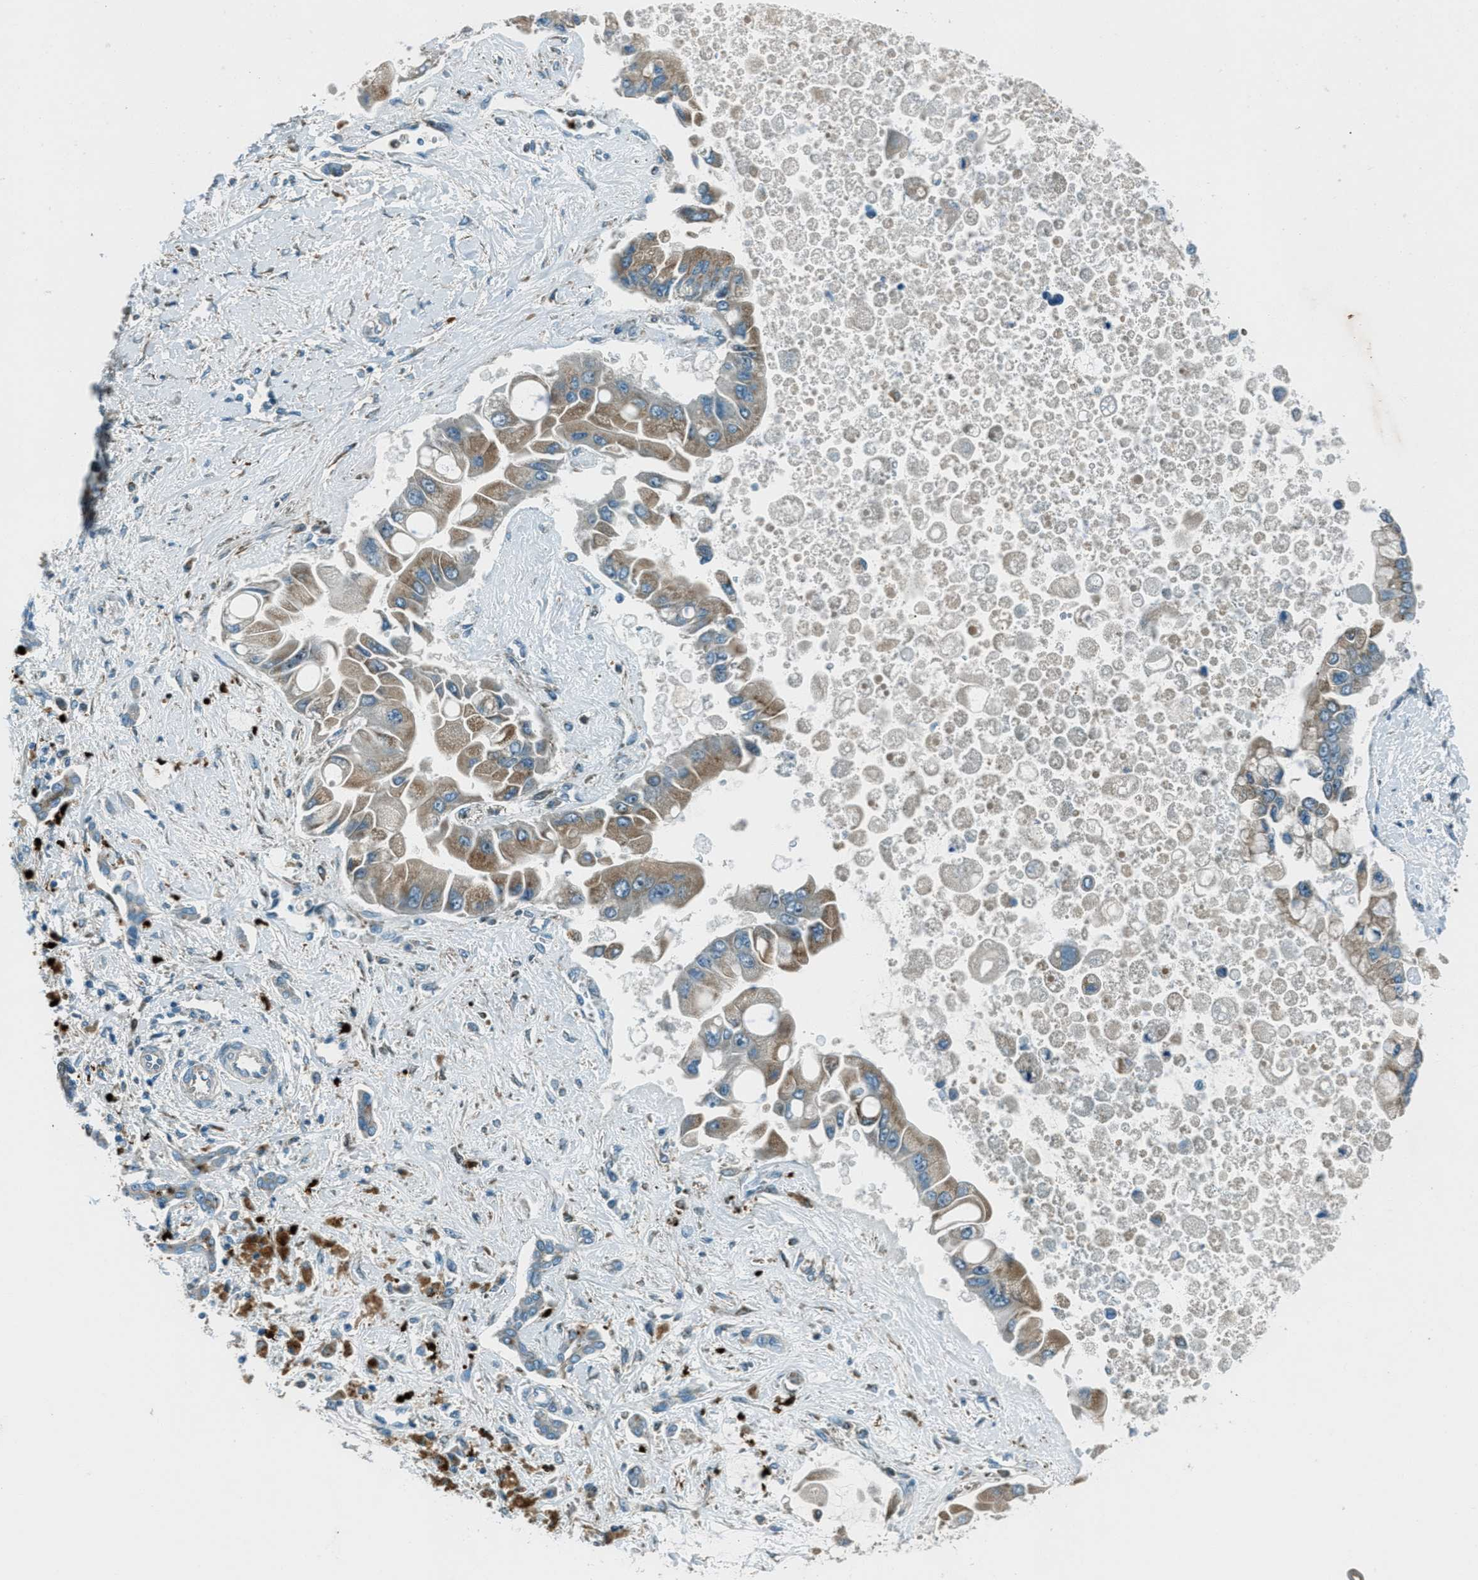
{"staining": {"intensity": "moderate", "quantity": ">75%", "location": "cytoplasmic/membranous"}, "tissue": "liver cancer", "cell_type": "Tumor cells", "image_type": "cancer", "snomed": [{"axis": "morphology", "description": "Cholangiocarcinoma"}, {"axis": "topography", "description": "Liver"}], "caption": "Immunohistochemical staining of liver cancer demonstrates moderate cytoplasmic/membranous protein expression in about >75% of tumor cells.", "gene": "FAR1", "patient": {"sex": "male", "age": 50}}